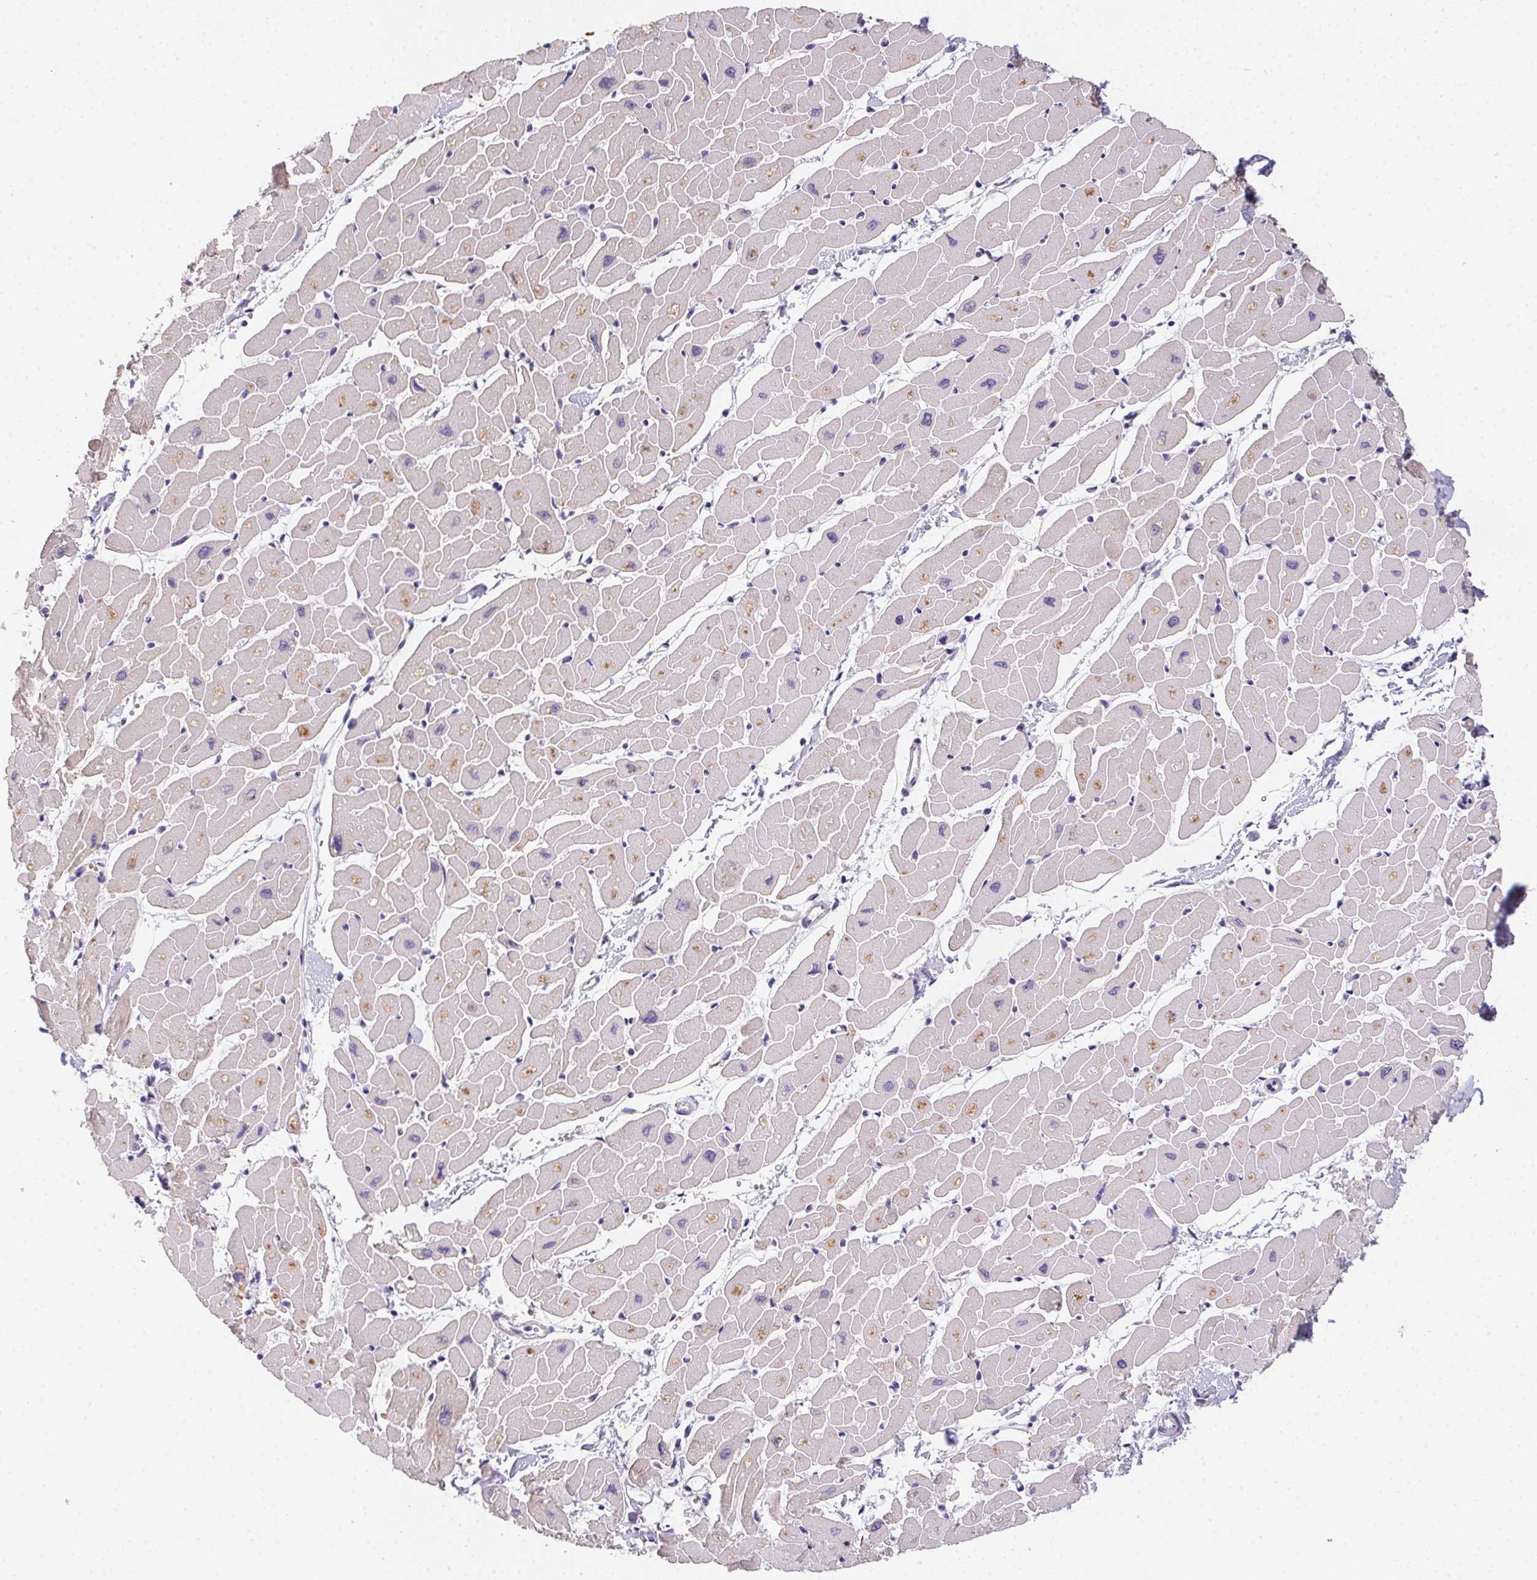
{"staining": {"intensity": "moderate", "quantity": "25%-75%", "location": "cytoplasmic/membranous"}, "tissue": "heart muscle", "cell_type": "Cardiomyocytes", "image_type": "normal", "snomed": [{"axis": "morphology", "description": "Normal tissue, NOS"}, {"axis": "topography", "description": "Heart"}], "caption": "A brown stain highlights moderate cytoplasmic/membranous positivity of a protein in cardiomyocytes of benign heart muscle. The protein of interest is shown in brown color, while the nuclei are stained blue.", "gene": "HELLS", "patient": {"sex": "male", "age": 57}}